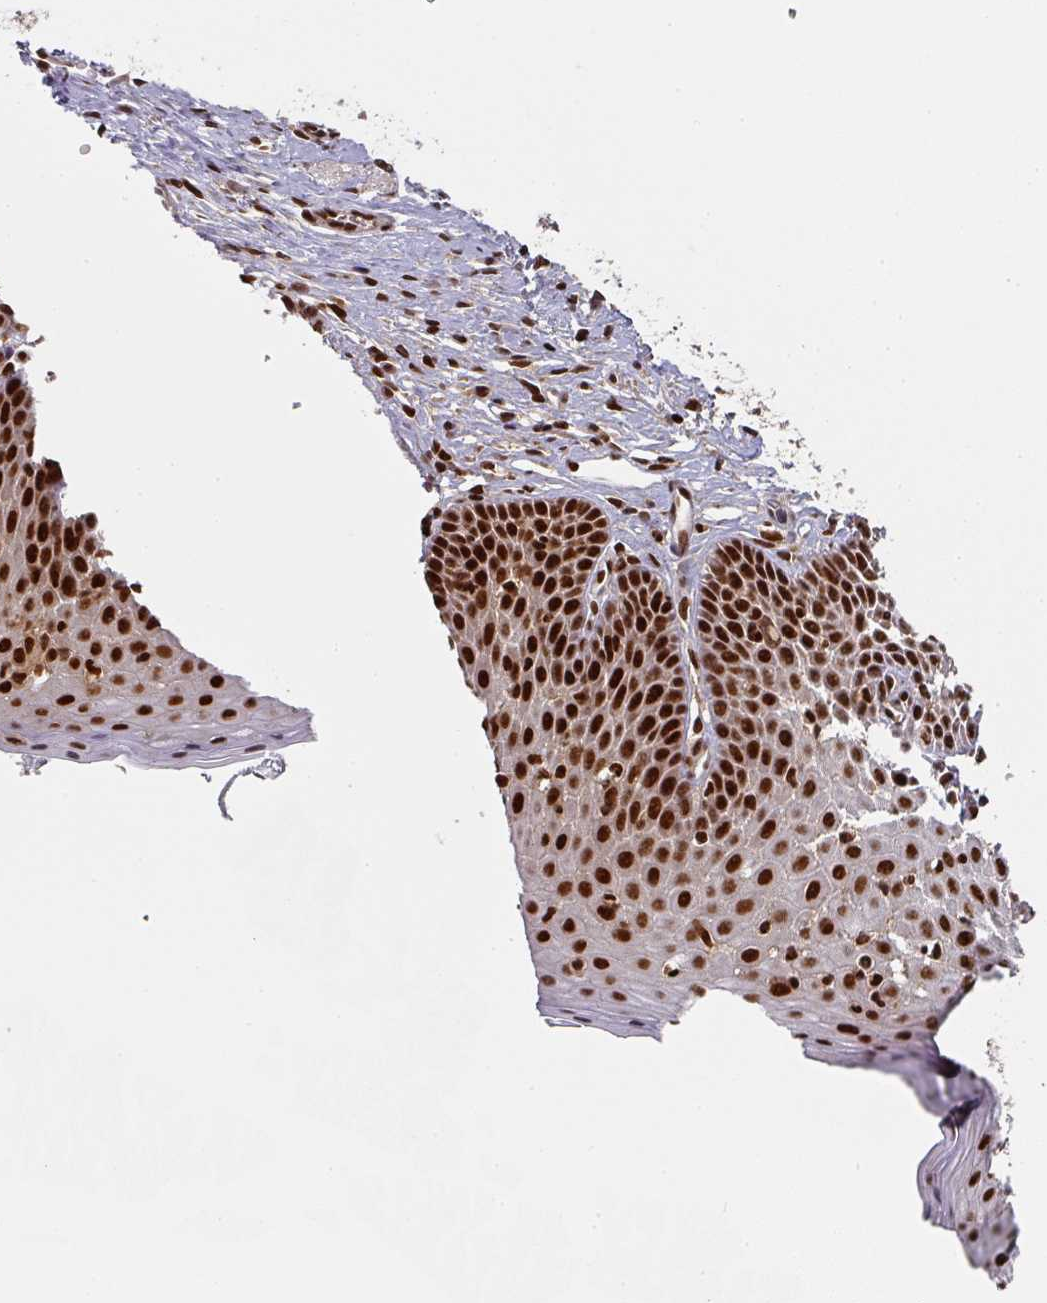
{"staining": {"intensity": "strong", "quantity": ">75%", "location": "nuclear"}, "tissue": "cervix", "cell_type": "Glandular cells", "image_type": "normal", "snomed": [{"axis": "morphology", "description": "Normal tissue, NOS"}, {"axis": "topography", "description": "Cervix"}], "caption": "This image demonstrates immunohistochemistry staining of normal human cervix, with high strong nuclear staining in approximately >75% of glandular cells.", "gene": "DIDO1", "patient": {"sex": "female", "age": 36}}